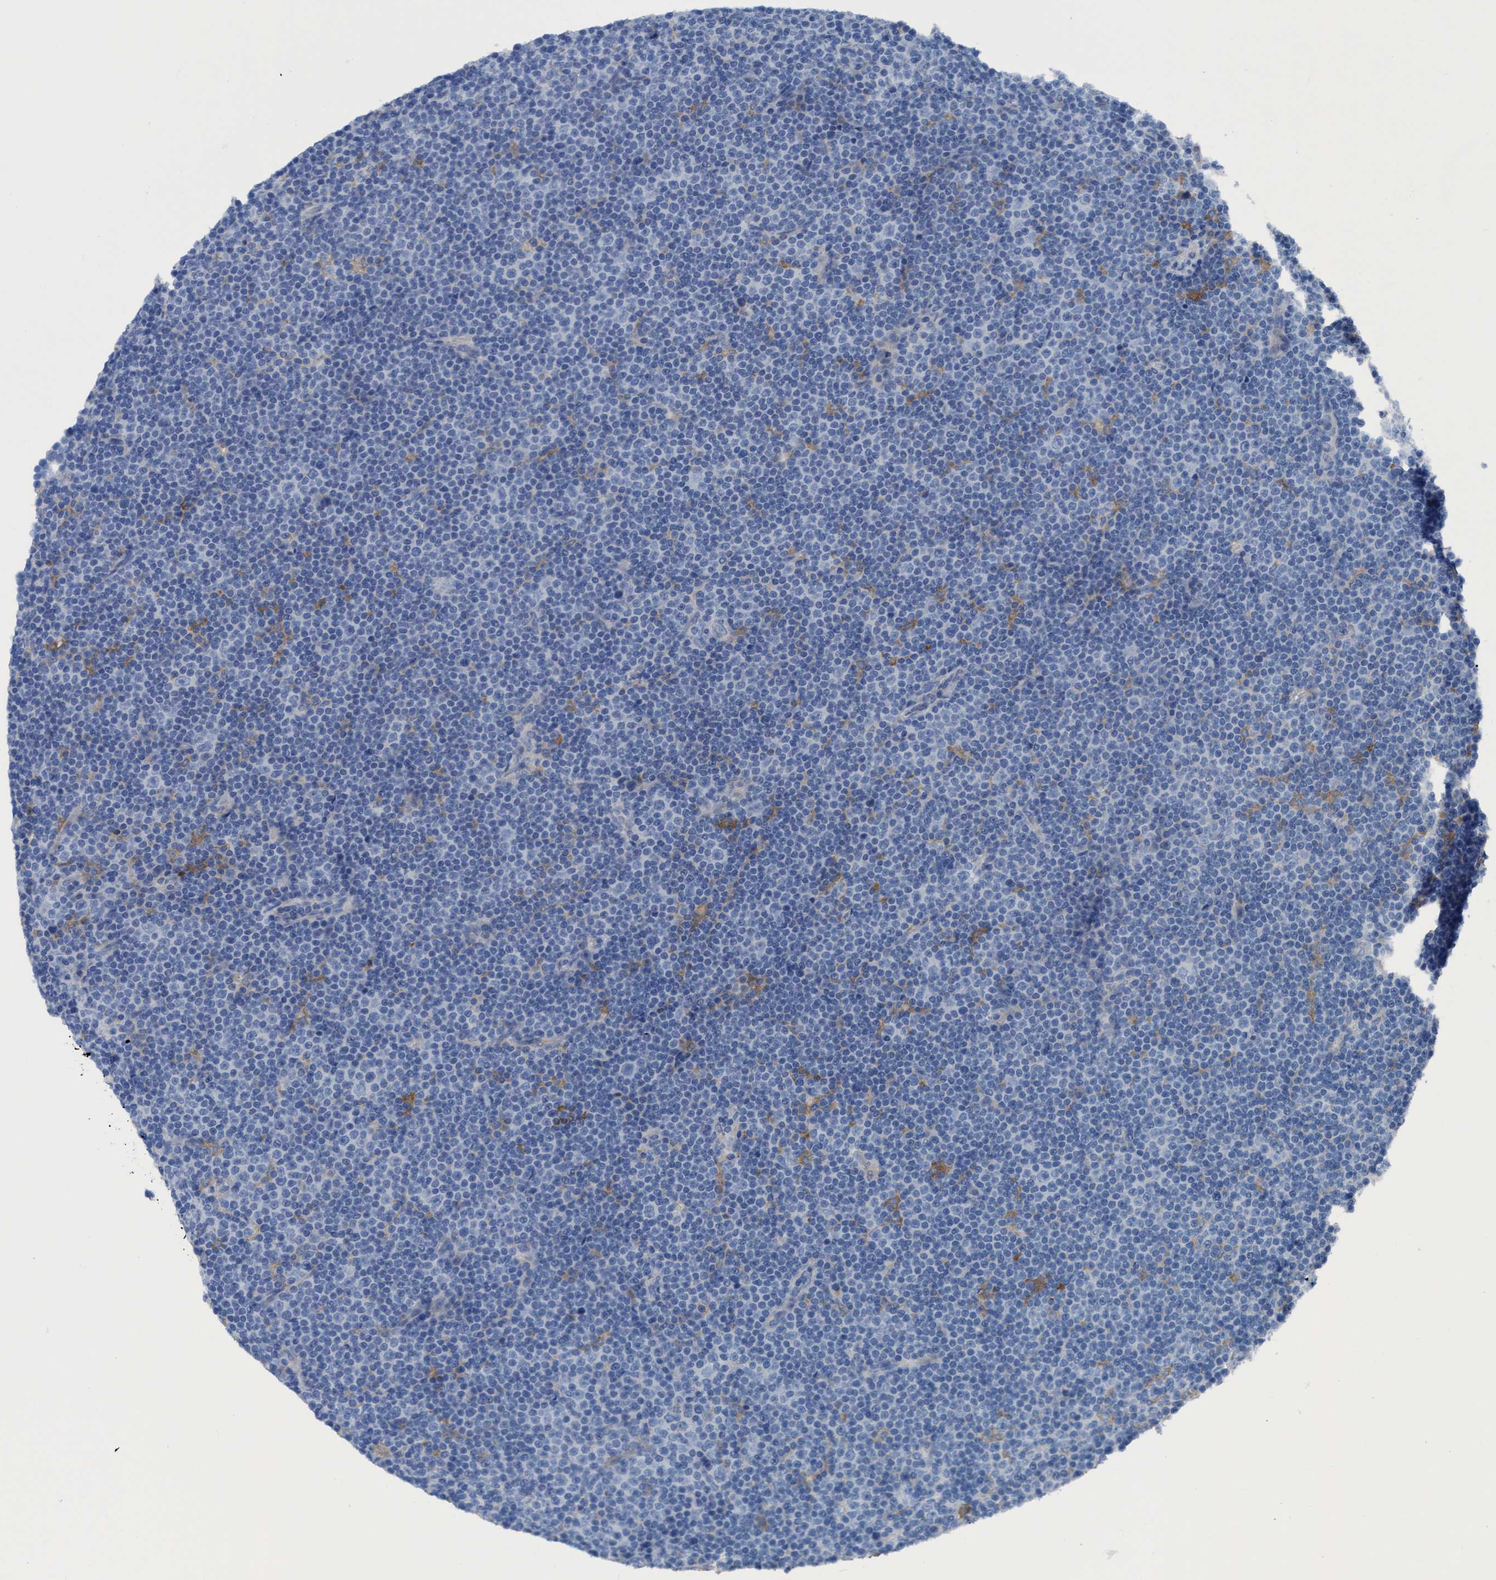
{"staining": {"intensity": "negative", "quantity": "none", "location": "none"}, "tissue": "lymphoma", "cell_type": "Tumor cells", "image_type": "cancer", "snomed": [{"axis": "morphology", "description": "Malignant lymphoma, non-Hodgkin's type, Low grade"}, {"axis": "topography", "description": "Lymph node"}], "caption": "Protein analysis of malignant lymphoma, non-Hodgkin's type (low-grade) shows no significant positivity in tumor cells.", "gene": "DNAI1", "patient": {"sex": "female", "age": 67}}